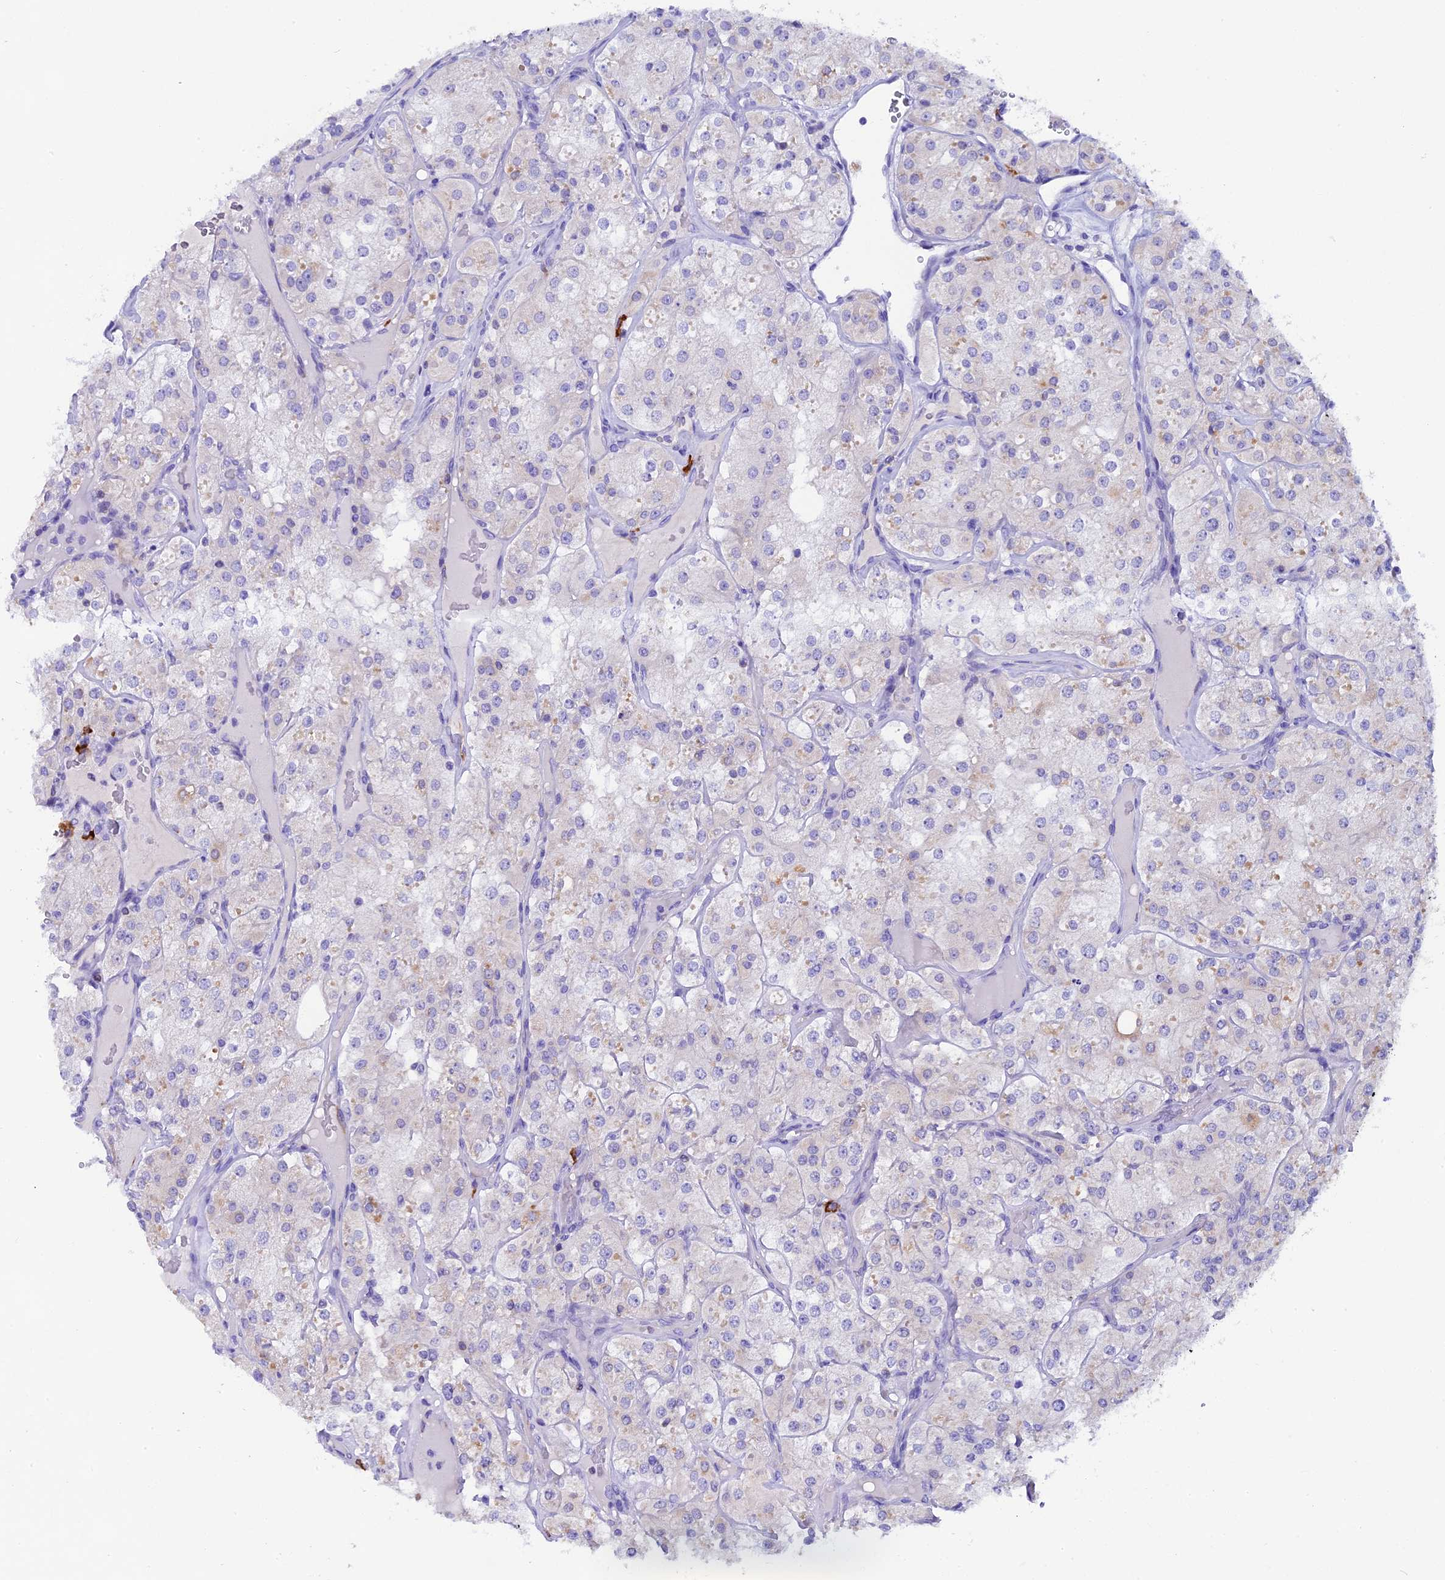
{"staining": {"intensity": "negative", "quantity": "none", "location": "none"}, "tissue": "renal cancer", "cell_type": "Tumor cells", "image_type": "cancer", "snomed": [{"axis": "morphology", "description": "Adenocarcinoma, NOS"}, {"axis": "topography", "description": "Kidney"}], "caption": "Protein analysis of renal cancer demonstrates no significant staining in tumor cells.", "gene": "FKBP11", "patient": {"sex": "male", "age": 77}}